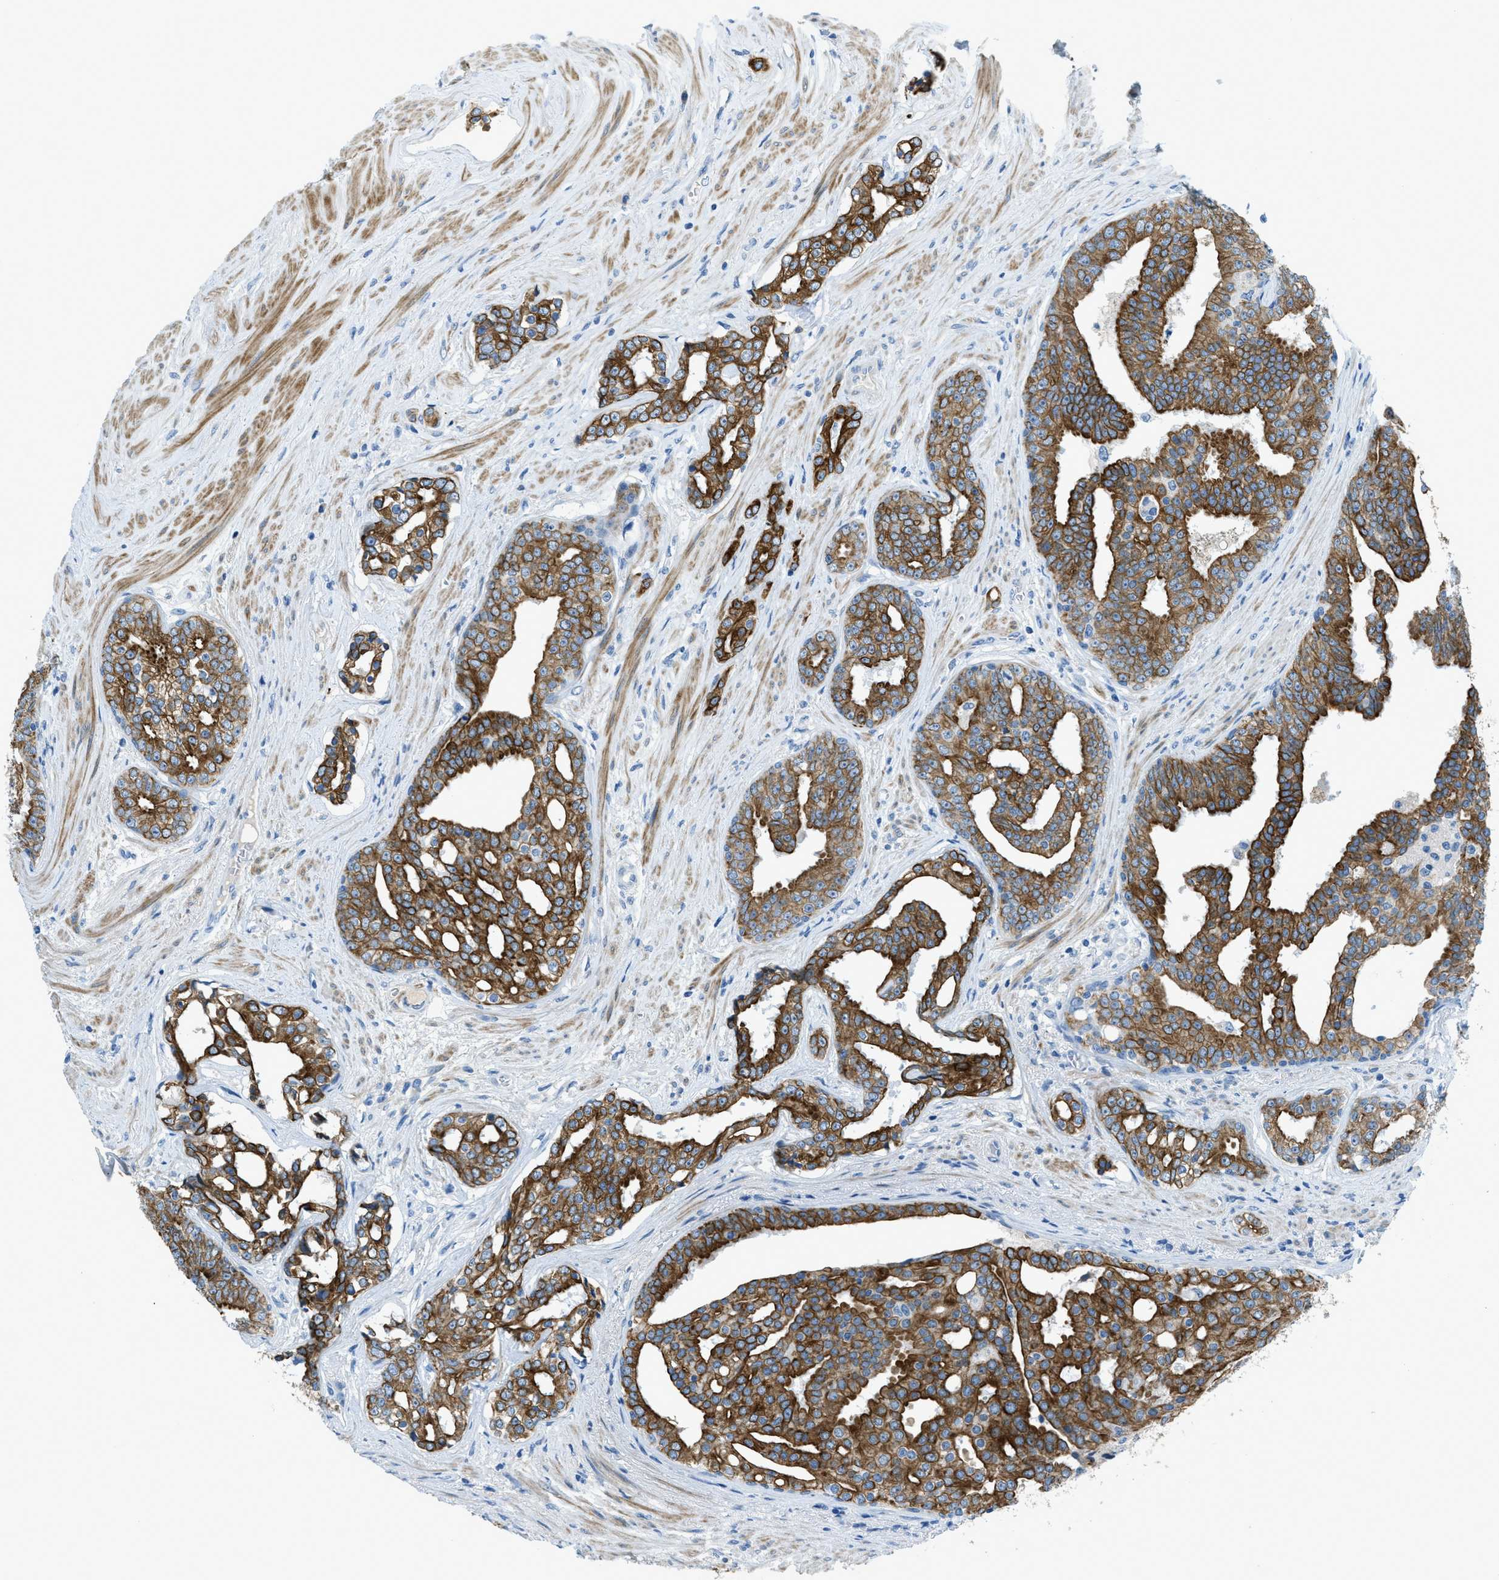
{"staining": {"intensity": "strong", "quantity": ">75%", "location": "cytoplasmic/membranous"}, "tissue": "prostate cancer", "cell_type": "Tumor cells", "image_type": "cancer", "snomed": [{"axis": "morphology", "description": "Adenocarcinoma, High grade"}, {"axis": "topography", "description": "Prostate"}], "caption": "Protein staining of prostate adenocarcinoma (high-grade) tissue displays strong cytoplasmic/membranous staining in about >75% of tumor cells.", "gene": "KLHL8", "patient": {"sex": "male", "age": 71}}